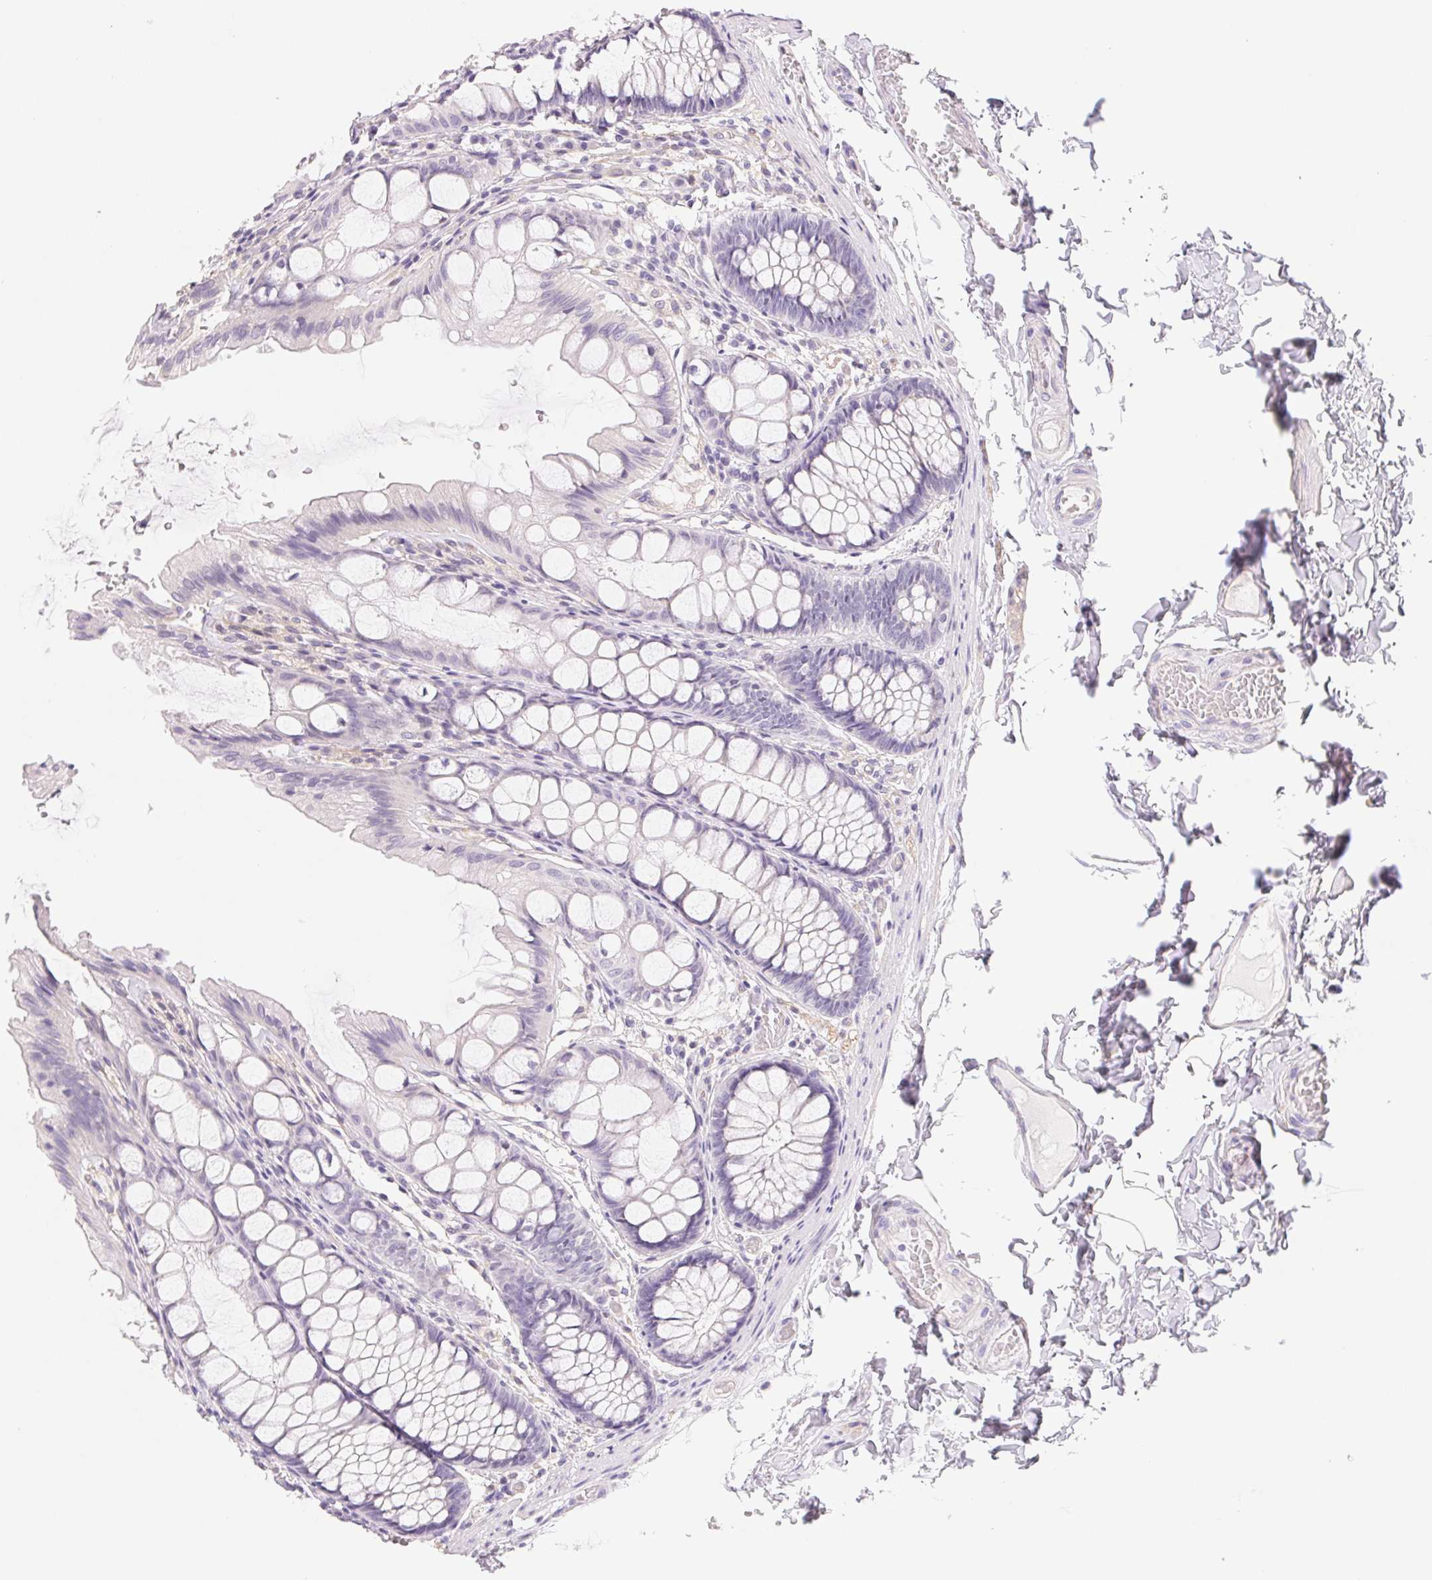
{"staining": {"intensity": "negative", "quantity": "none", "location": "none"}, "tissue": "colon", "cell_type": "Endothelial cells", "image_type": "normal", "snomed": [{"axis": "morphology", "description": "Normal tissue, NOS"}, {"axis": "topography", "description": "Colon"}], "caption": "There is no significant positivity in endothelial cells of colon. Brightfield microscopy of IHC stained with DAB (3,3'-diaminobenzidine) (brown) and hematoxylin (blue), captured at high magnification.", "gene": "CTNND2", "patient": {"sex": "male", "age": 47}}